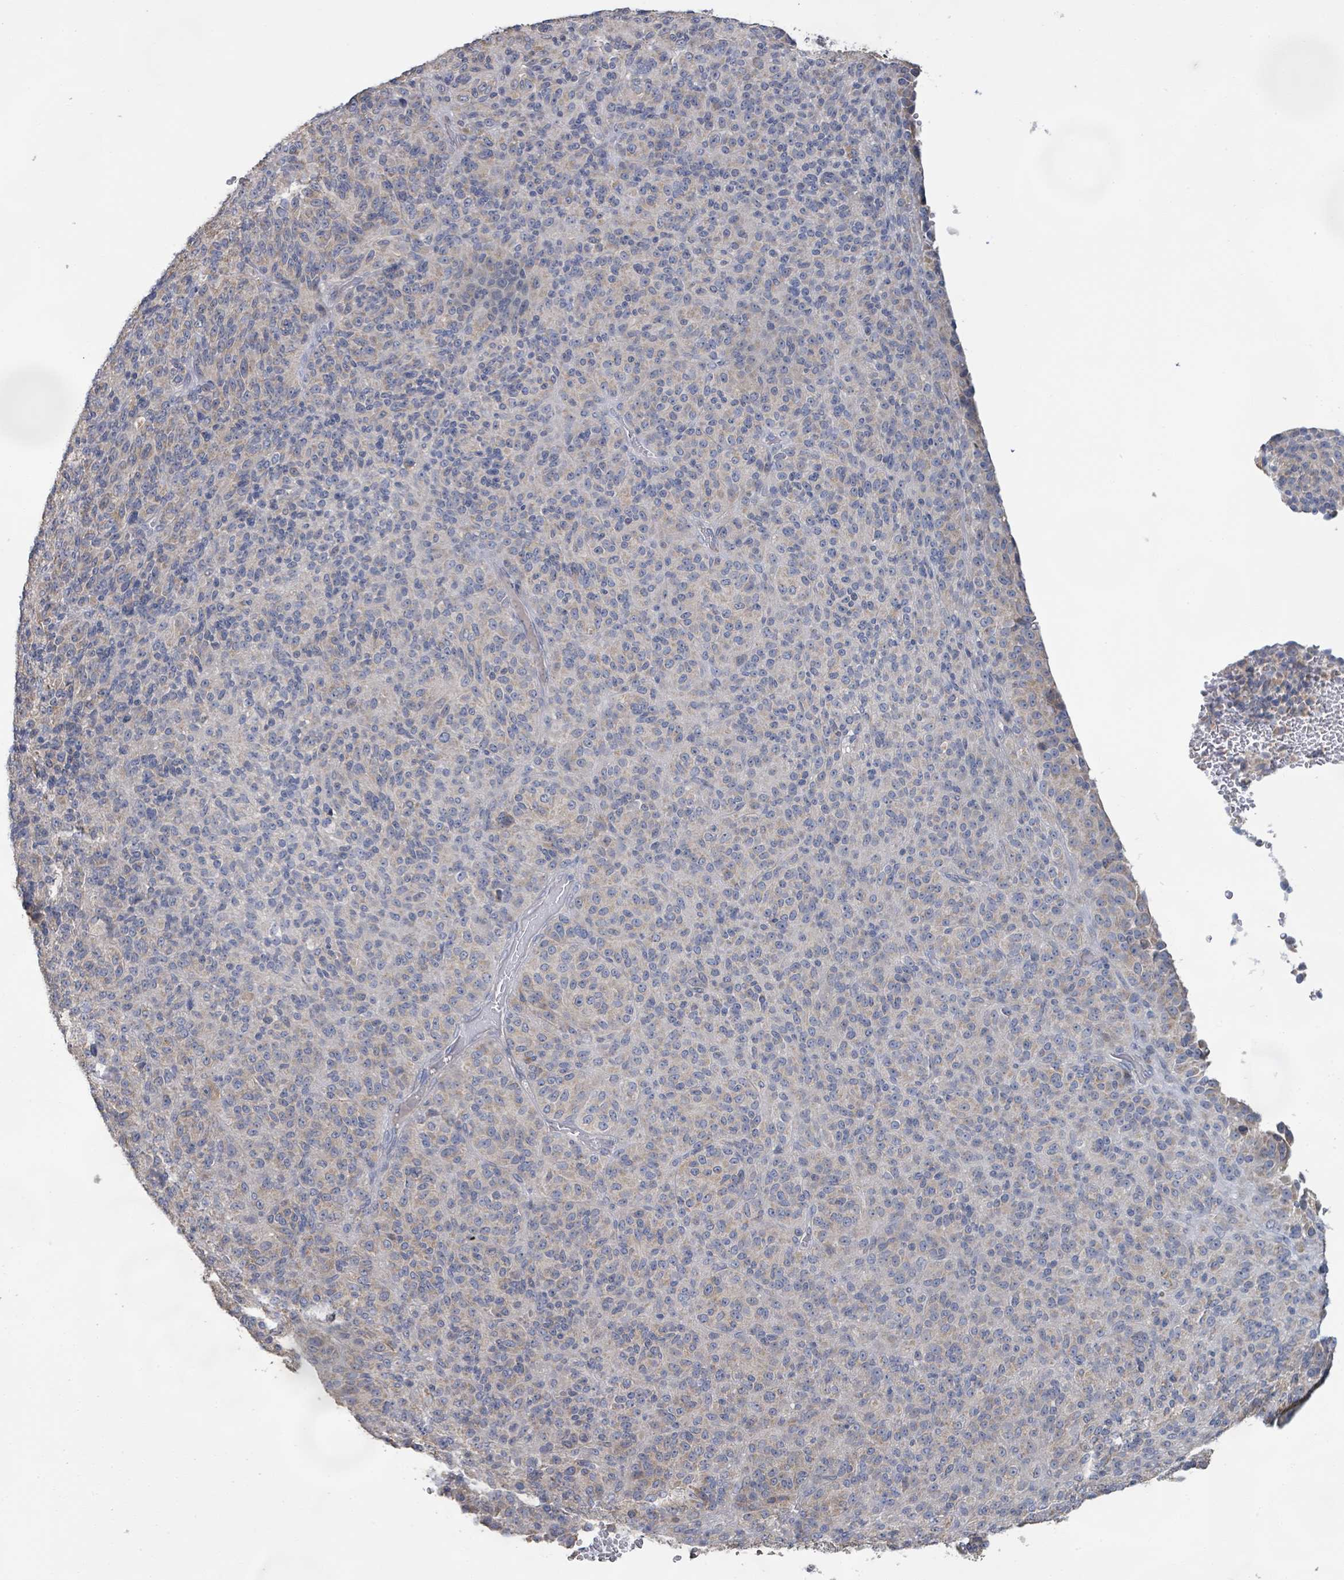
{"staining": {"intensity": "weak", "quantity": "<25%", "location": "cytoplasmic/membranous"}, "tissue": "melanoma", "cell_type": "Tumor cells", "image_type": "cancer", "snomed": [{"axis": "morphology", "description": "Malignant melanoma, Metastatic site"}, {"axis": "topography", "description": "Brain"}], "caption": "Micrograph shows no significant protein staining in tumor cells of melanoma.", "gene": "KCNS2", "patient": {"sex": "female", "age": 56}}